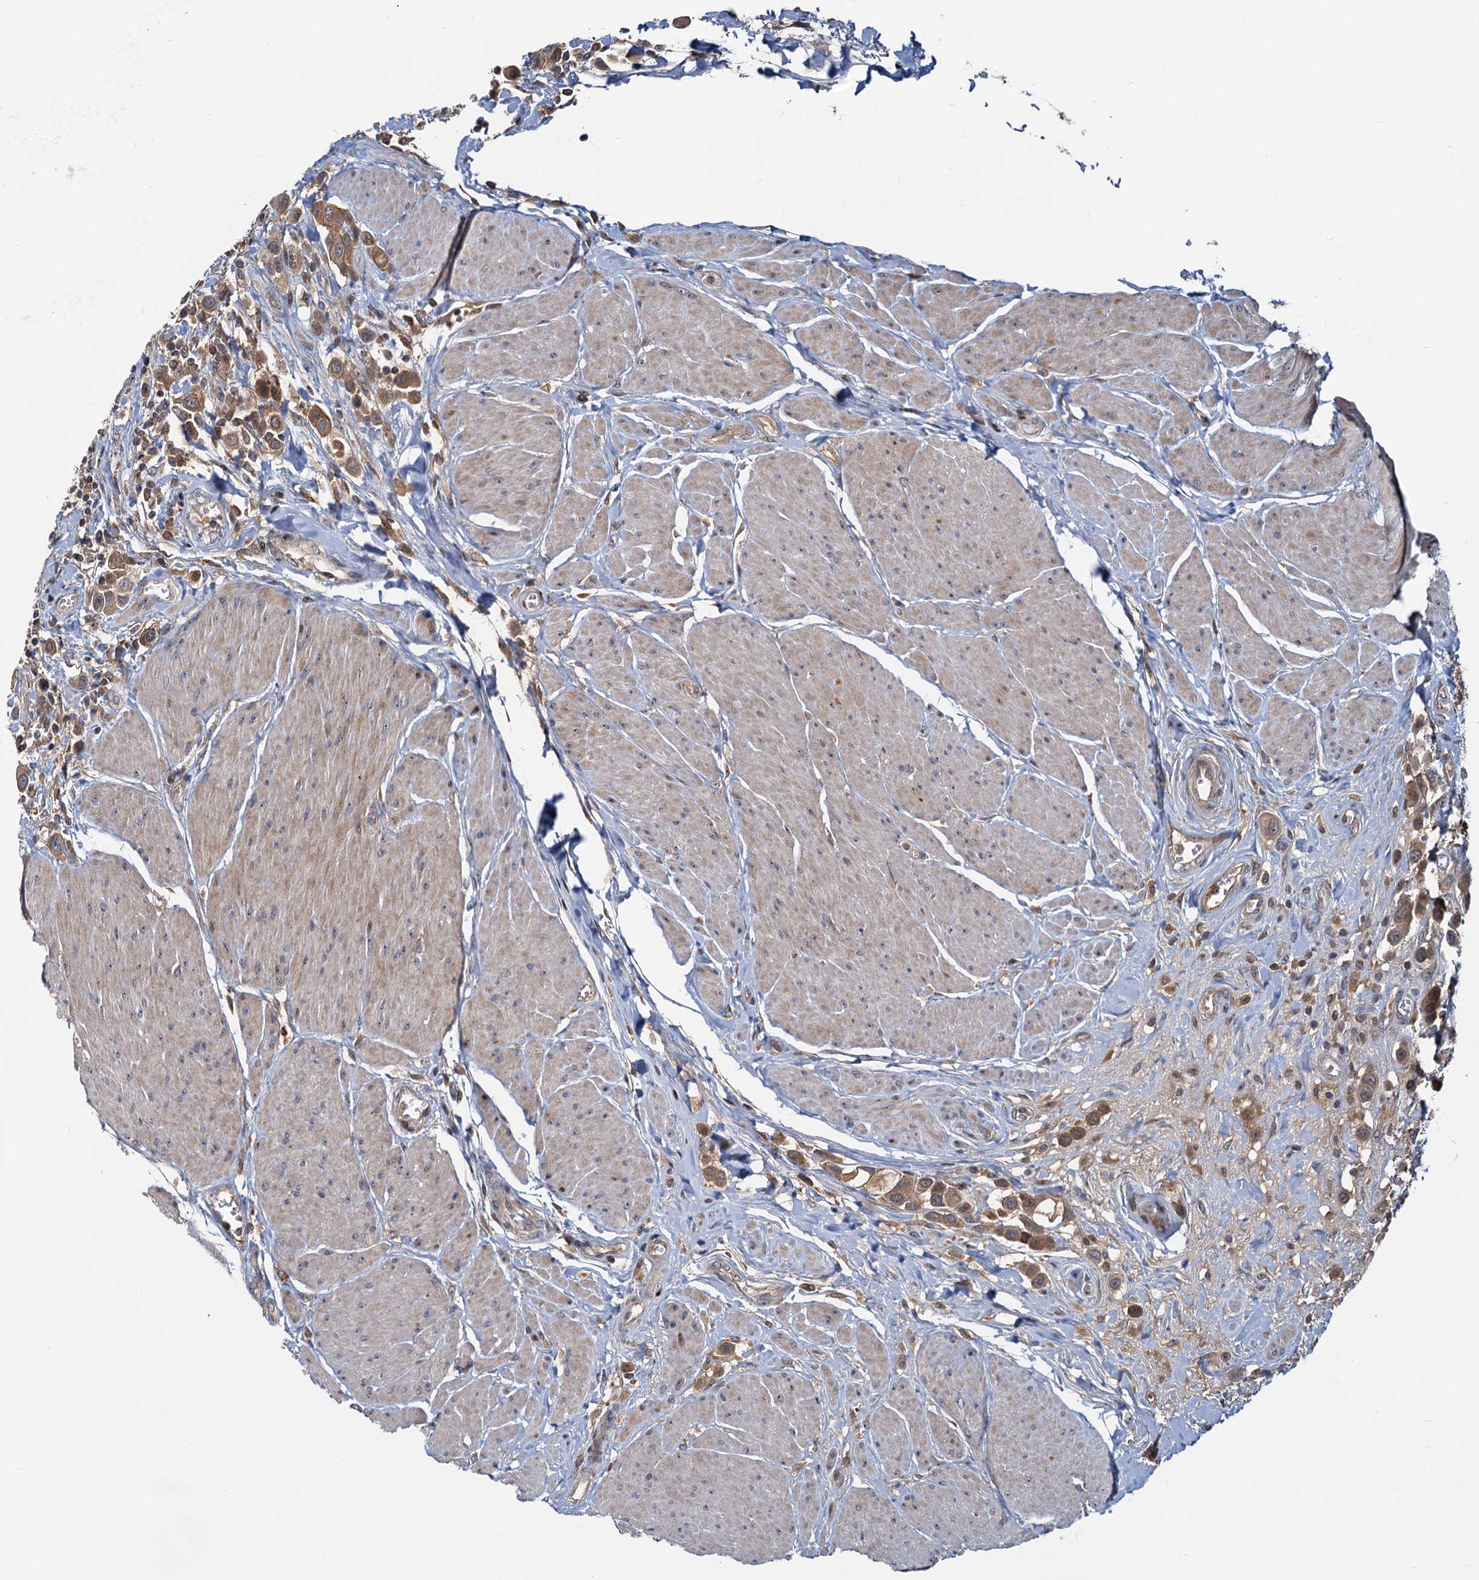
{"staining": {"intensity": "moderate", "quantity": ">75%", "location": "cytoplasmic/membranous"}, "tissue": "urothelial cancer", "cell_type": "Tumor cells", "image_type": "cancer", "snomed": [{"axis": "morphology", "description": "Urothelial carcinoma, High grade"}, {"axis": "topography", "description": "Urinary bladder"}], "caption": "A histopathology image showing moderate cytoplasmic/membranous staining in approximately >75% of tumor cells in high-grade urothelial carcinoma, as visualized by brown immunohistochemical staining.", "gene": "TOLLIP", "patient": {"sex": "male", "age": 50}}